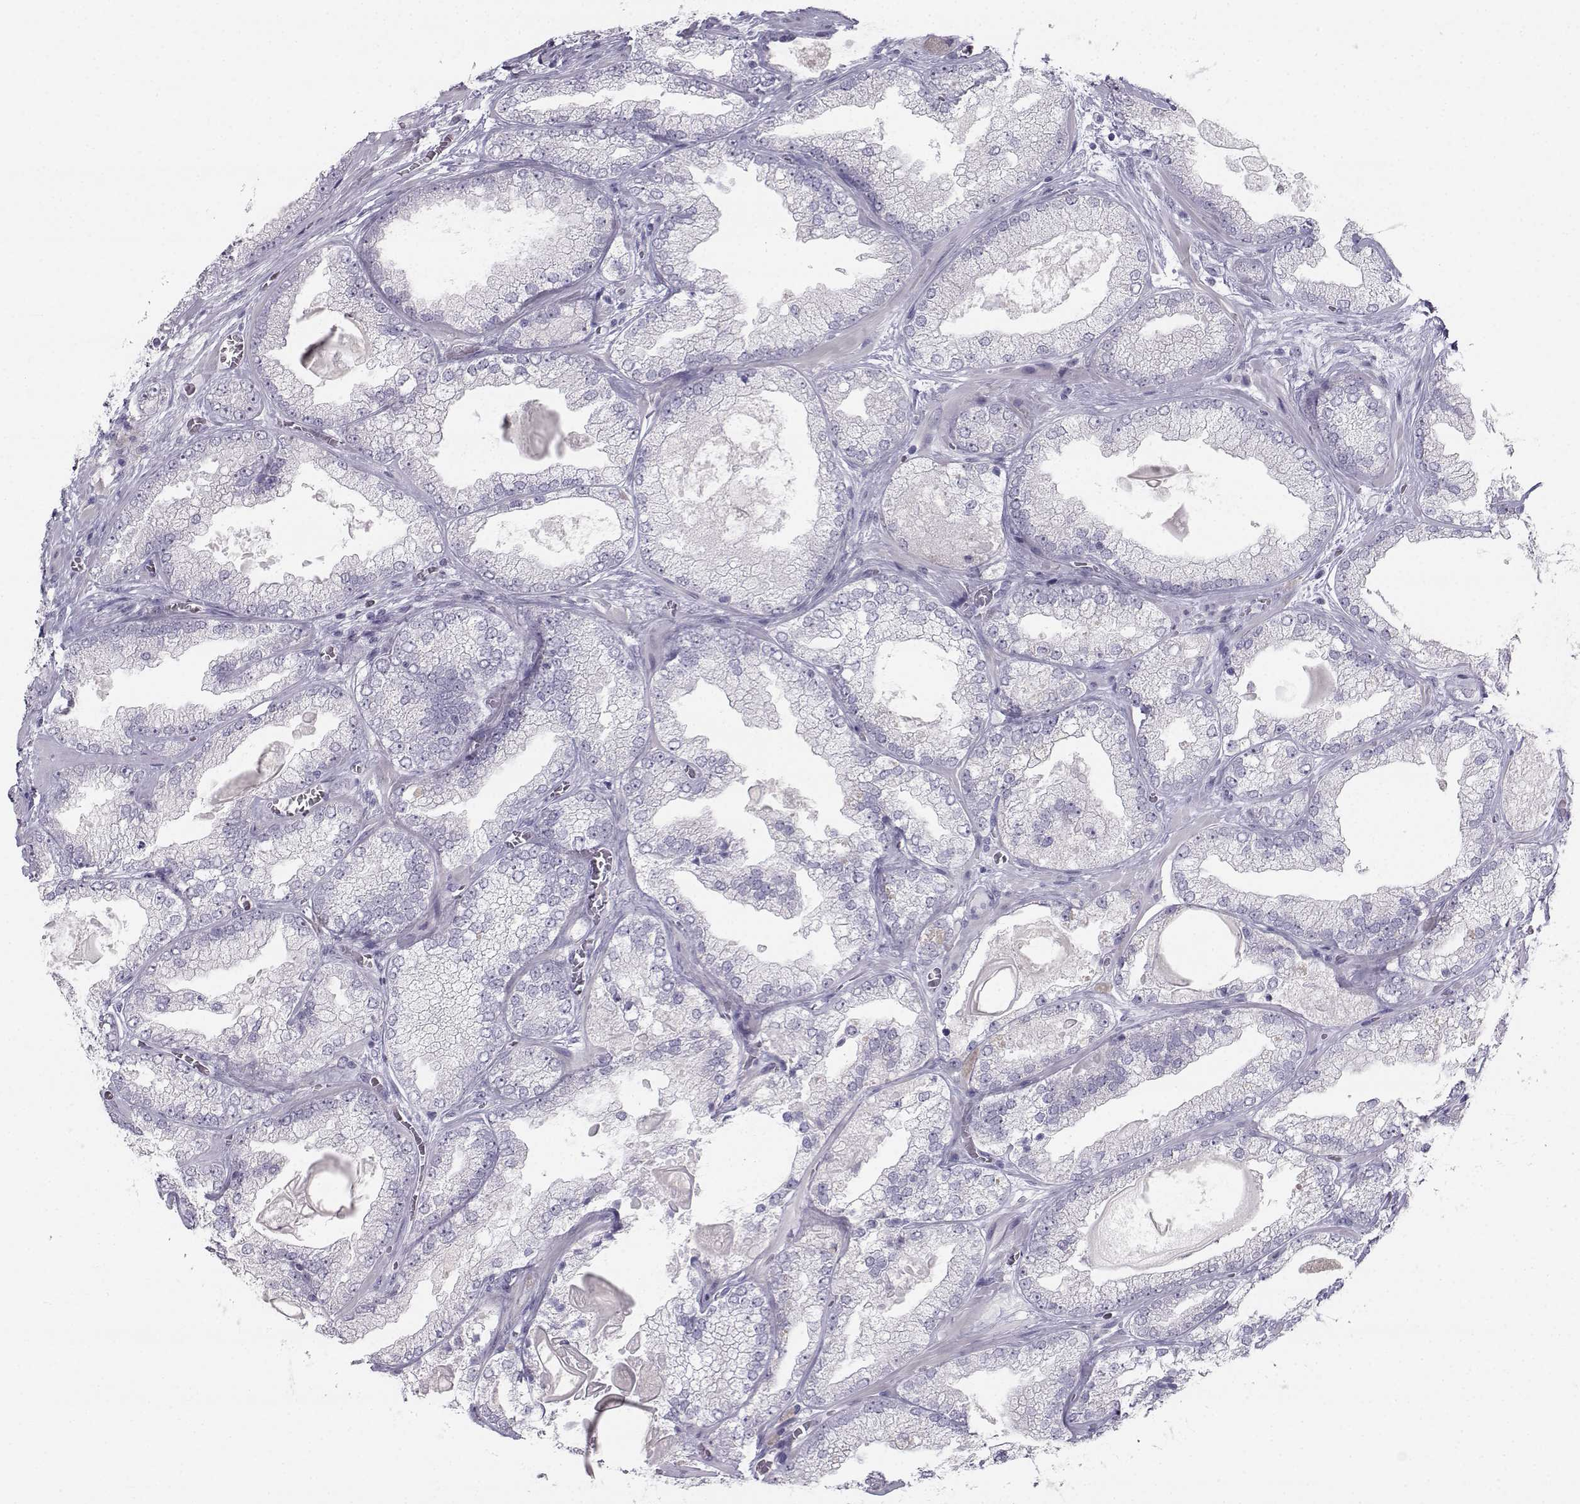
{"staining": {"intensity": "negative", "quantity": "none", "location": "none"}, "tissue": "prostate cancer", "cell_type": "Tumor cells", "image_type": "cancer", "snomed": [{"axis": "morphology", "description": "Adenocarcinoma, Low grade"}, {"axis": "topography", "description": "Prostate"}], "caption": "A micrograph of prostate low-grade adenocarcinoma stained for a protein exhibits no brown staining in tumor cells.", "gene": "SYCE1", "patient": {"sex": "male", "age": 57}}